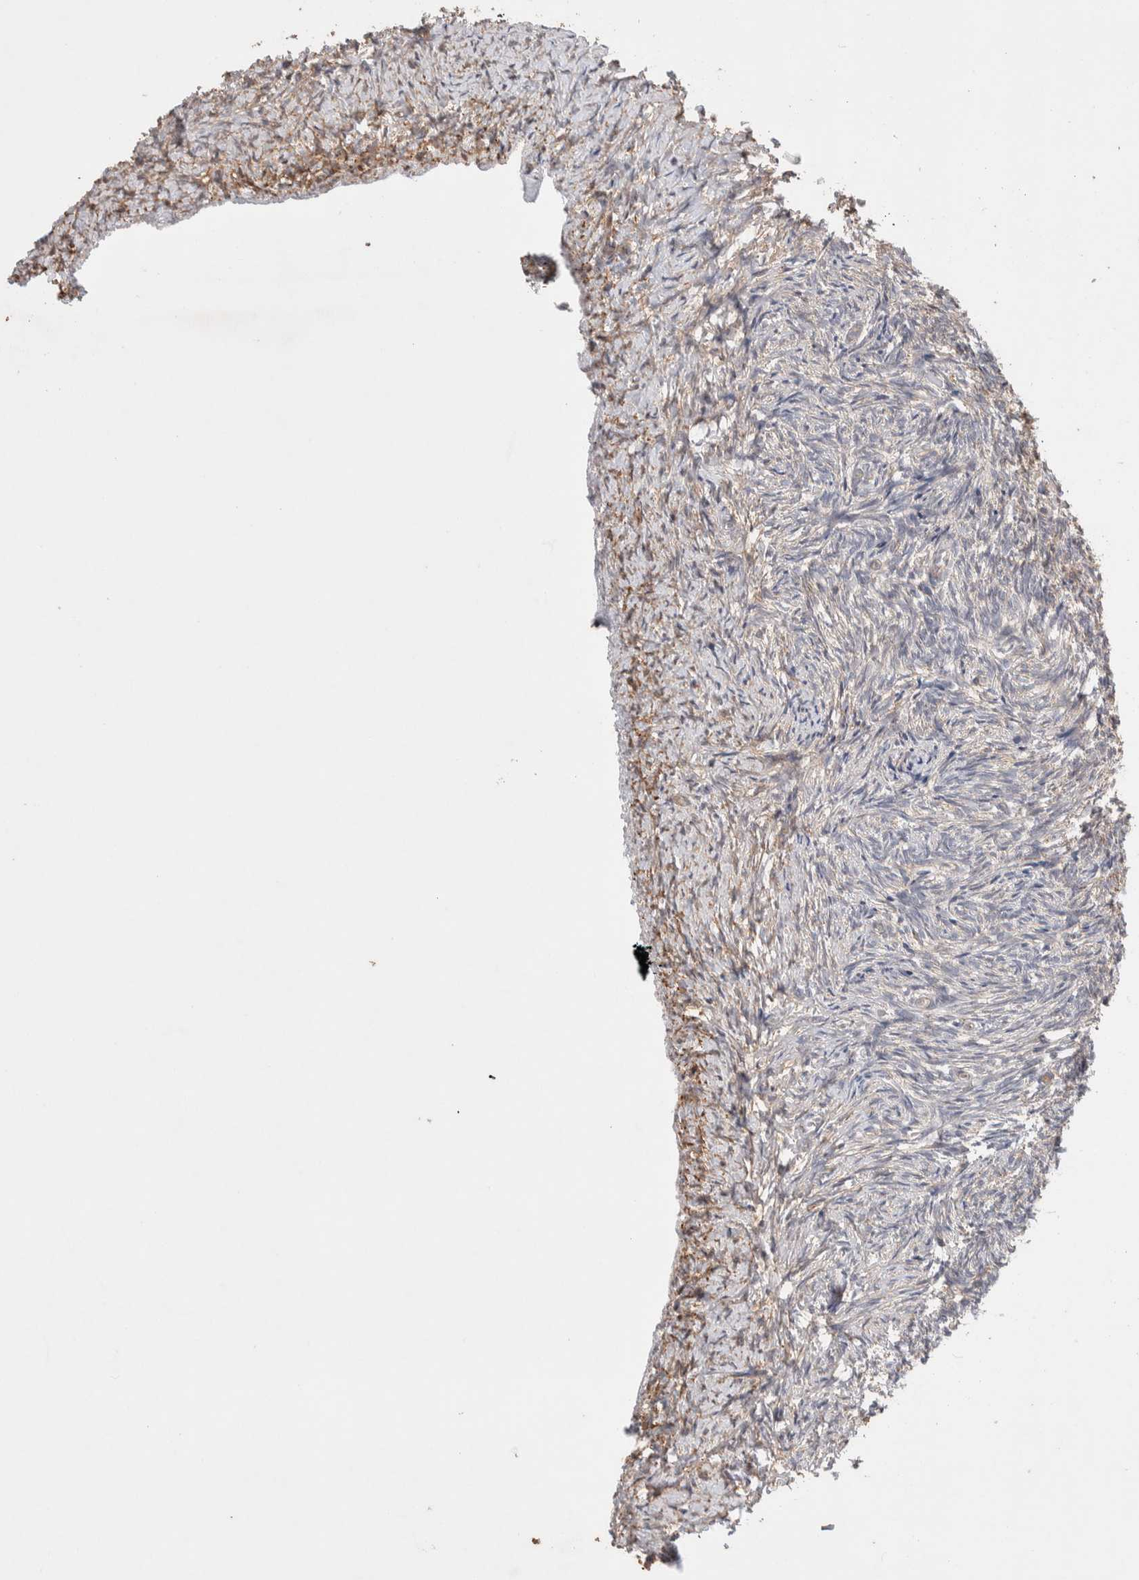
{"staining": {"intensity": "moderate", "quantity": "25%-75%", "location": "cytoplasmic/membranous,nuclear"}, "tissue": "ovary", "cell_type": "Follicle cells", "image_type": "normal", "snomed": [{"axis": "morphology", "description": "Normal tissue, NOS"}, {"axis": "topography", "description": "Ovary"}], "caption": "This image shows immunohistochemistry staining of unremarkable ovary, with medium moderate cytoplasmic/membranous,nuclear staining in approximately 25%-75% of follicle cells.", "gene": "ZNF704", "patient": {"sex": "female", "age": 41}}